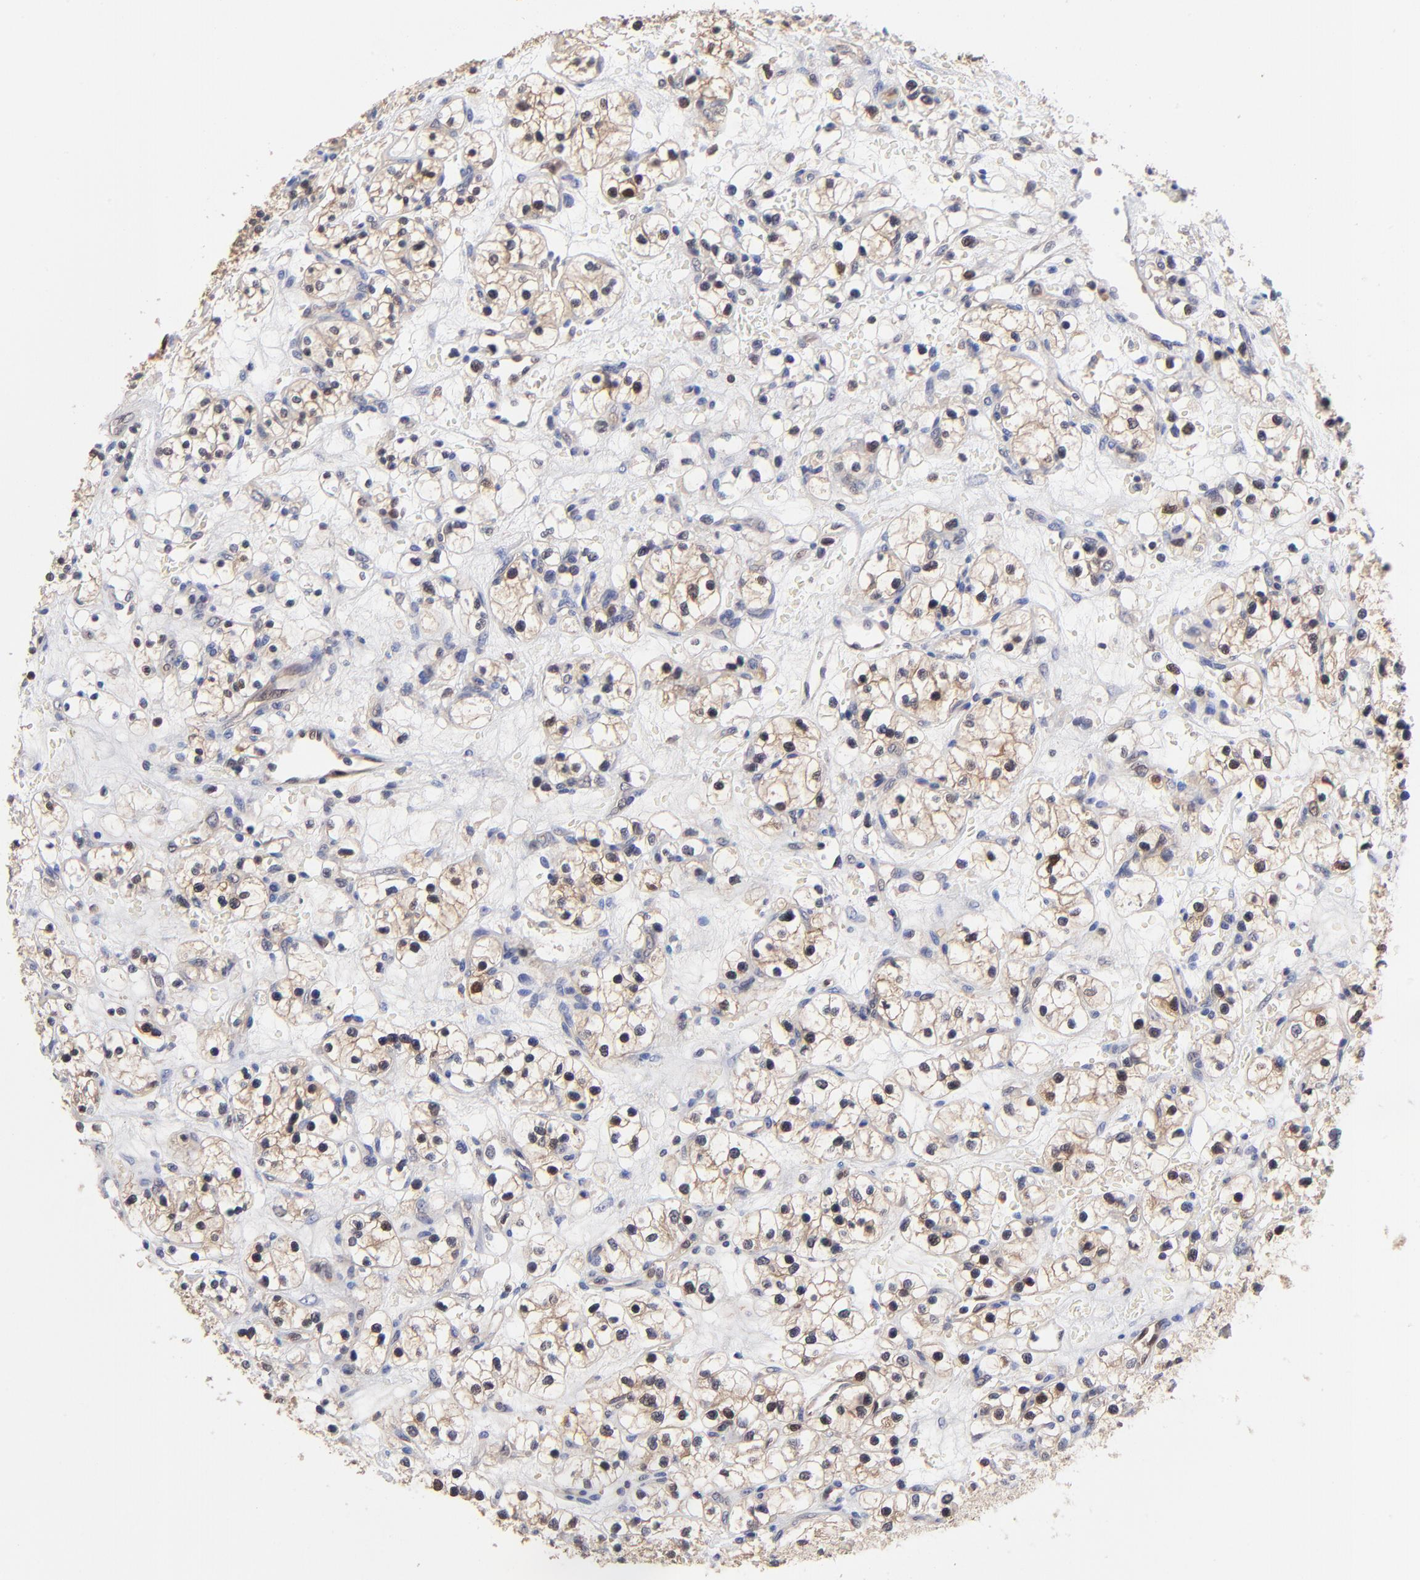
{"staining": {"intensity": "moderate", "quantity": "25%-75%", "location": "cytoplasmic/membranous,nuclear"}, "tissue": "renal cancer", "cell_type": "Tumor cells", "image_type": "cancer", "snomed": [{"axis": "morphology", "description": "Adenocarcinoma, NOS"}, {"axis": "topography", "description": "Kidney"}], "caption": "Immunohistochemical staining of renal cancer reveals moderate cytoplasmic/membranous and nuclear protein expression in about 25%-75% of tumor cells.", "gene": "DCTPP1", "patient": {"sex": "female", "age": 60}}